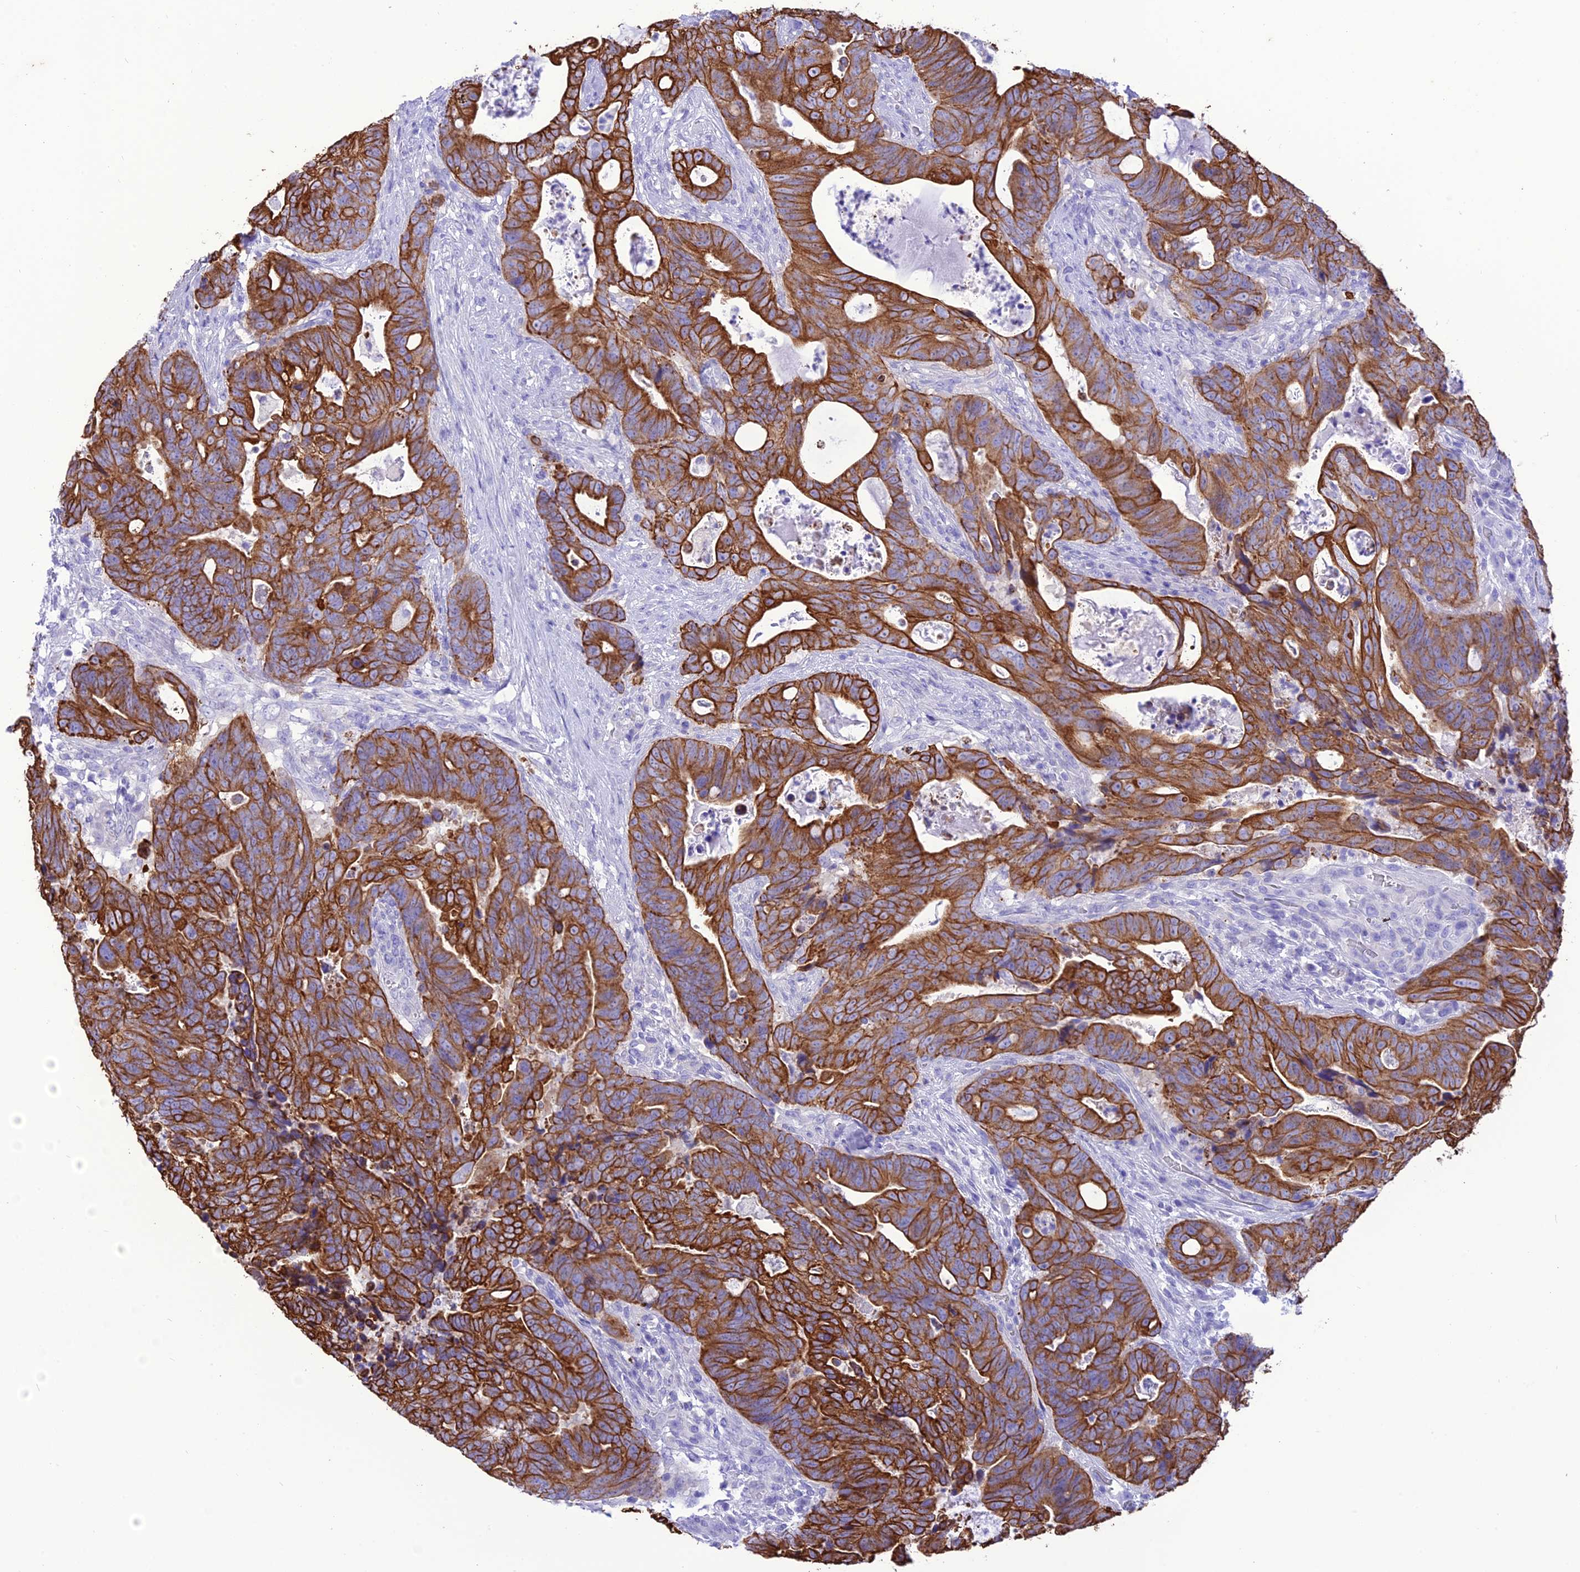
{"staining": {"intensity": "strong", "quantity": ">75%", "location": "cytoplasmic/membranous"}, "tissue": "colorectal cancer", "cell_type": "Tumor cells", "image_type": "cancer", "snomed": [{"axis": "morphology", "description": "Adenocarcinoma, NOS"}, {"axis": "topography", "description": "Colon"}], "caption": "This micrograph demonstrates colorectal adenocarcinoma stained with immunohistochemistry (IHC) to label a protein in brown. The cytoplasmic/membranous of tumor cells show strong positivity for the protein. Nuclei are counter-stained blue.", "gene": "VPS52", "patient": {"sex": "female", "age": 82}}